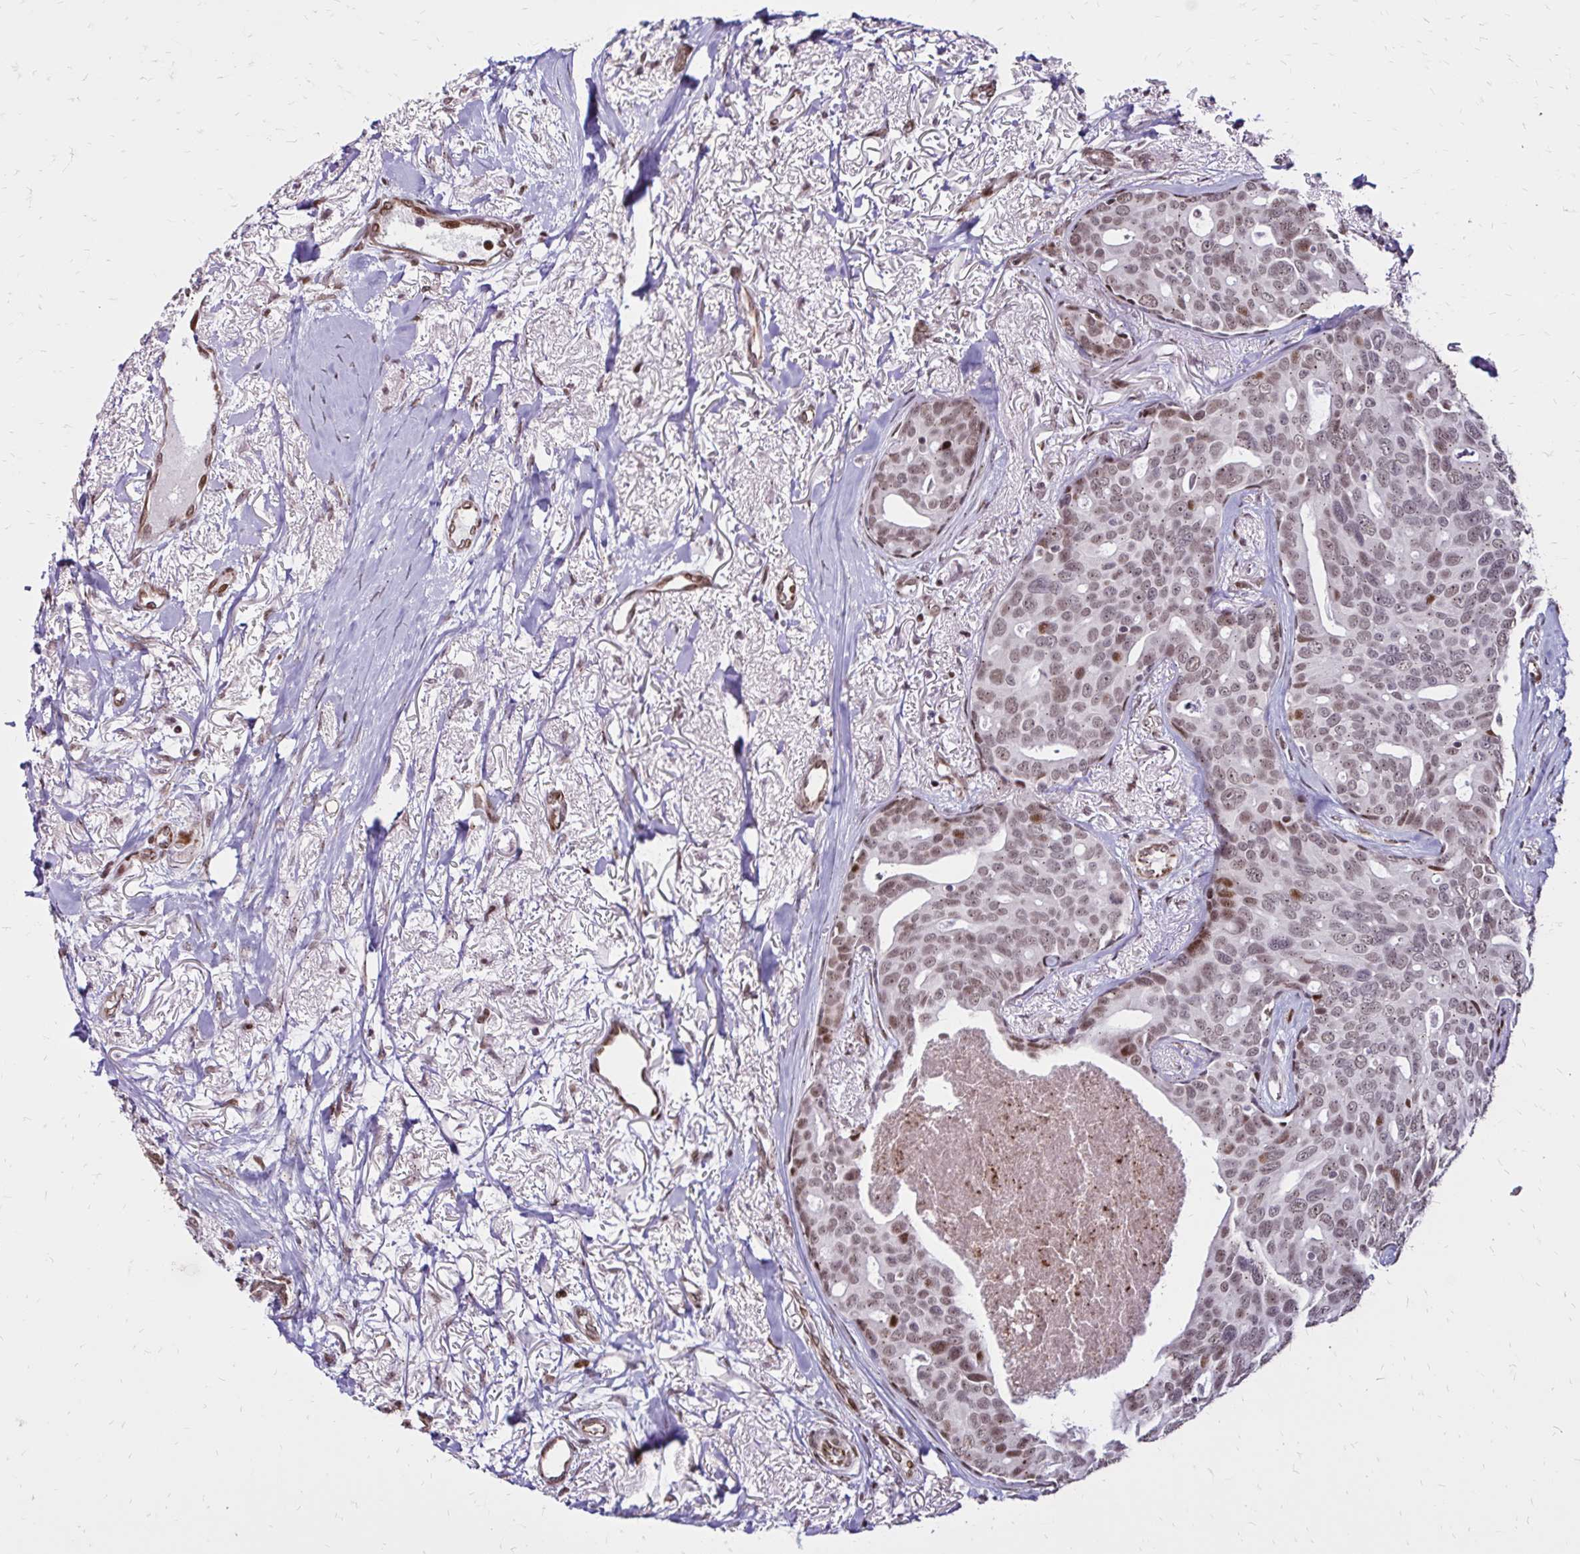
{"staining": {"intensity": "weak", "quantity": ">75%", "location": "nuclear"}, "tissue": "breast cancer", "cell_type": "Tumor cells", "image_type": "cancer", "snomed": [{"axis": "morphology", "description": "Duct carcinoma"}, {"axis": "topography", "description": "Breast"}], "caption": "IHC image of breast infiltrating ductal carcinoma stained for a protein (brown), which reveals low levels of weak nuclear positivity in about >75% of tumor cells.", "gene": "TOB1", "patient": {"sex": "female", "age": 54}}